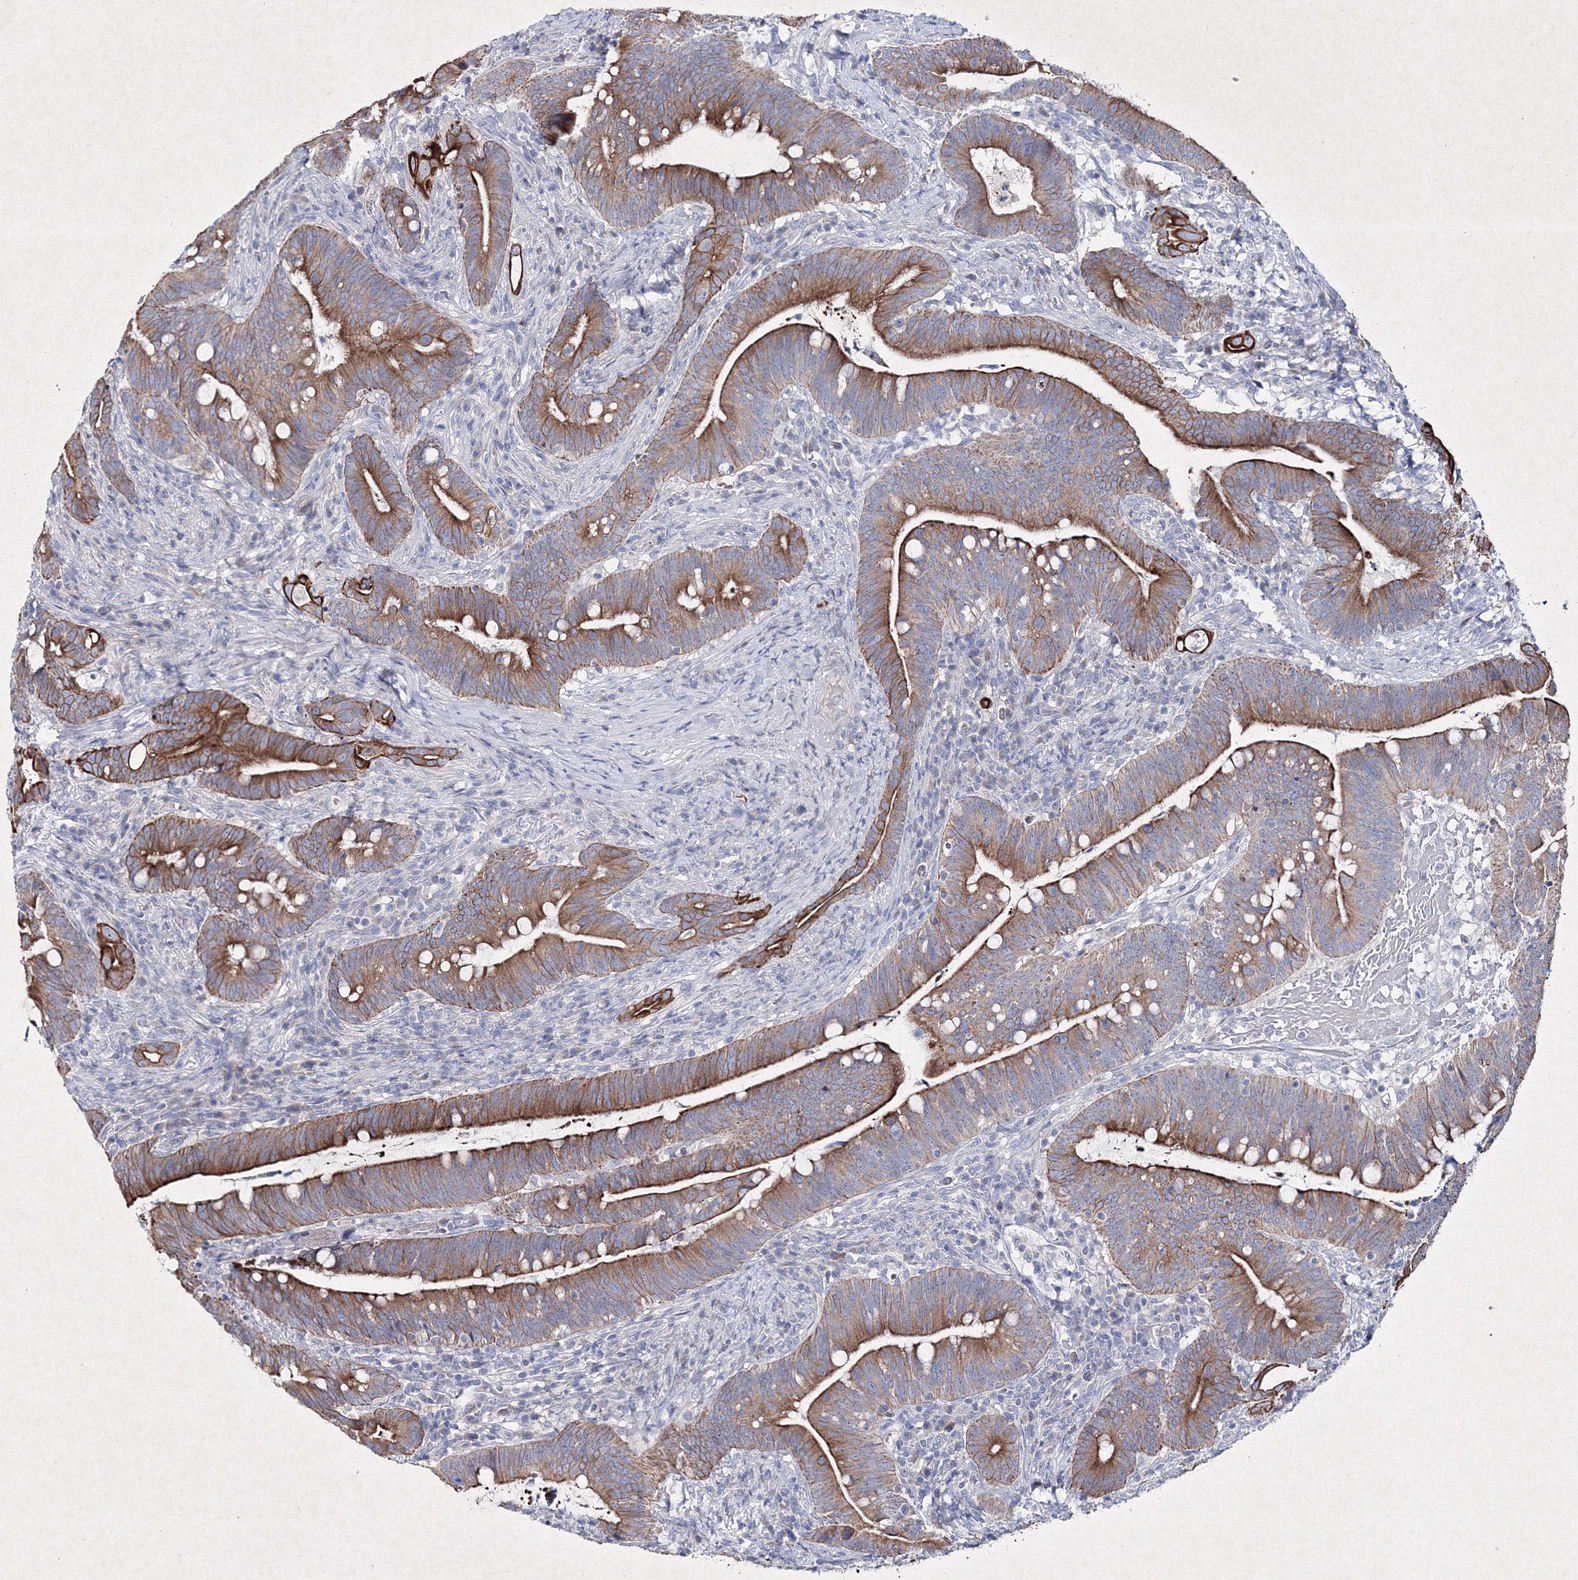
{"staining": {"intensity": "strong", "quantity": ">75%", "location": "cytoplasmic/membranous"}, "tissue": "colorectal cancer", "cell_type": "Tumor cells", "image_type": "cancer", "snomed": [{"axis": "morphology", "description": "Adenocarcinoma, NOS"}, {"axis": "topography", "description": "Colon"}], "caption": "This histopathology image reveals immunohistochemistry staining of human adenocarcinoma (colorectal), with high strong cytoplasmic/membranous expression in about >75% of tumor cells.", "gene": "SMIM29", "patient": {"sex": "female", "age": 66}}